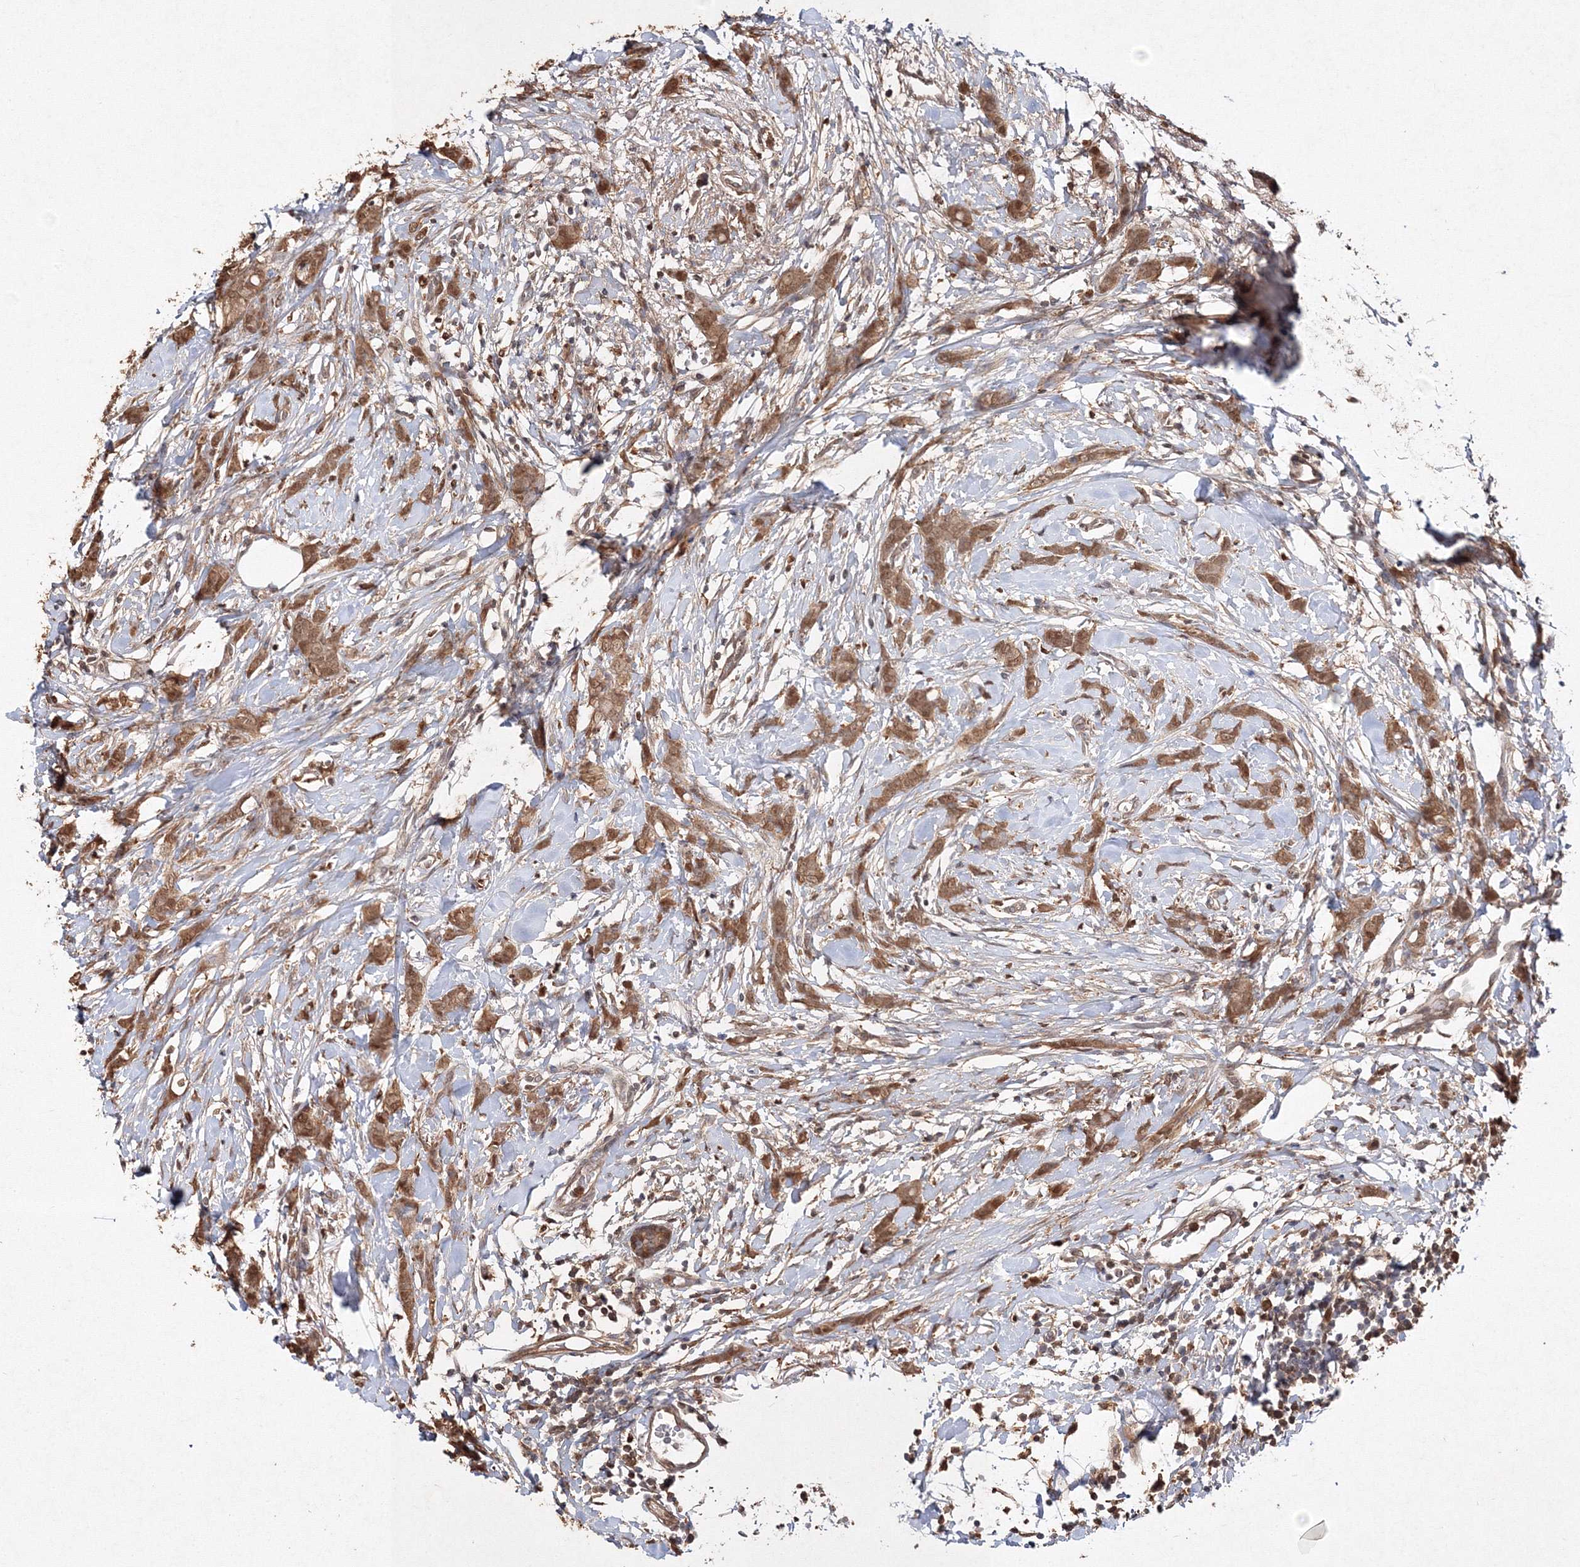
{"staining": {"intensity": "moderate", "quantity": ">75%", "location": "cytoplasmic/membranous,nuclear"}, "tissue": "breast cancer", "cell_type": "Tumor cells", "image_type": "cancer", "snomed": [{"axis": "morphology", "description": "Lobular carcinoma, in situ"}, {"axis": "morphology", "description": "Lobular carcinoma"}, {"axis": "topography", "description": "Breast"}], "caption": "An image of breast cancer (lobular carcinoma) stained for a protein displays moderate cytoplasmic/membranous and nuclear brown staining in tumor cells.", "gene": "S100A11", "patient": {"sex": "female", "age": 41}}